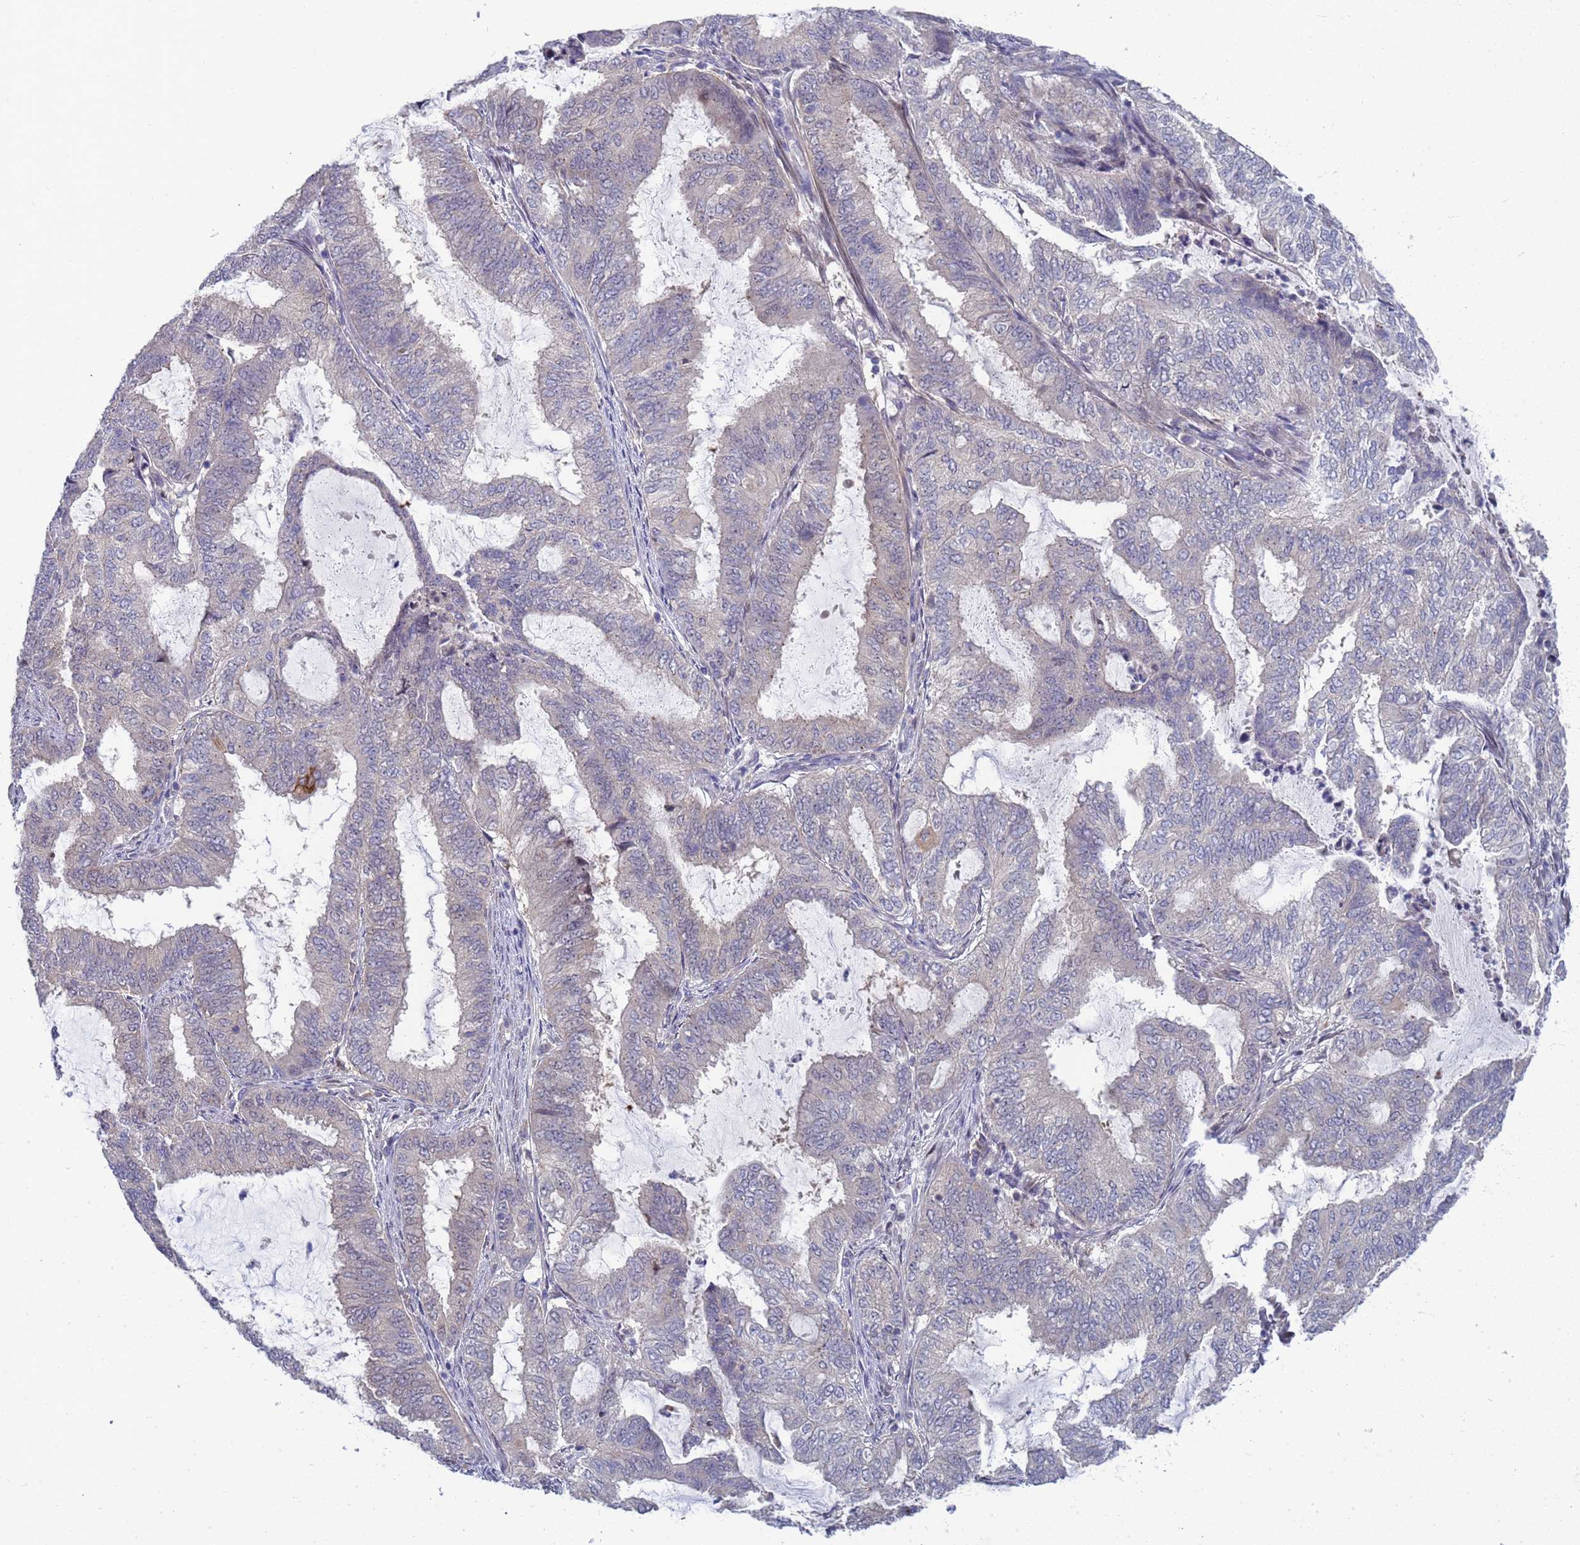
{"staining": {"intensity": "negative", "quantity": "none", "location": "none"}, "tissue": "endometrial cancer", "cell_type": "Tumor cells", "image_type": "cancer", "snomed": [{"axis": "morphology", "description": "Adenocarcinoma, NOS"}, {"axis": "topography", "description": "Endometrium"}], "caption": "This is an IHC histopathology image of endometrial cancer (adenocarcinoma). There is no expression in tumor cells.", "gene": "ENOSF1", "patient": {"sex": "female", "age": 51}}